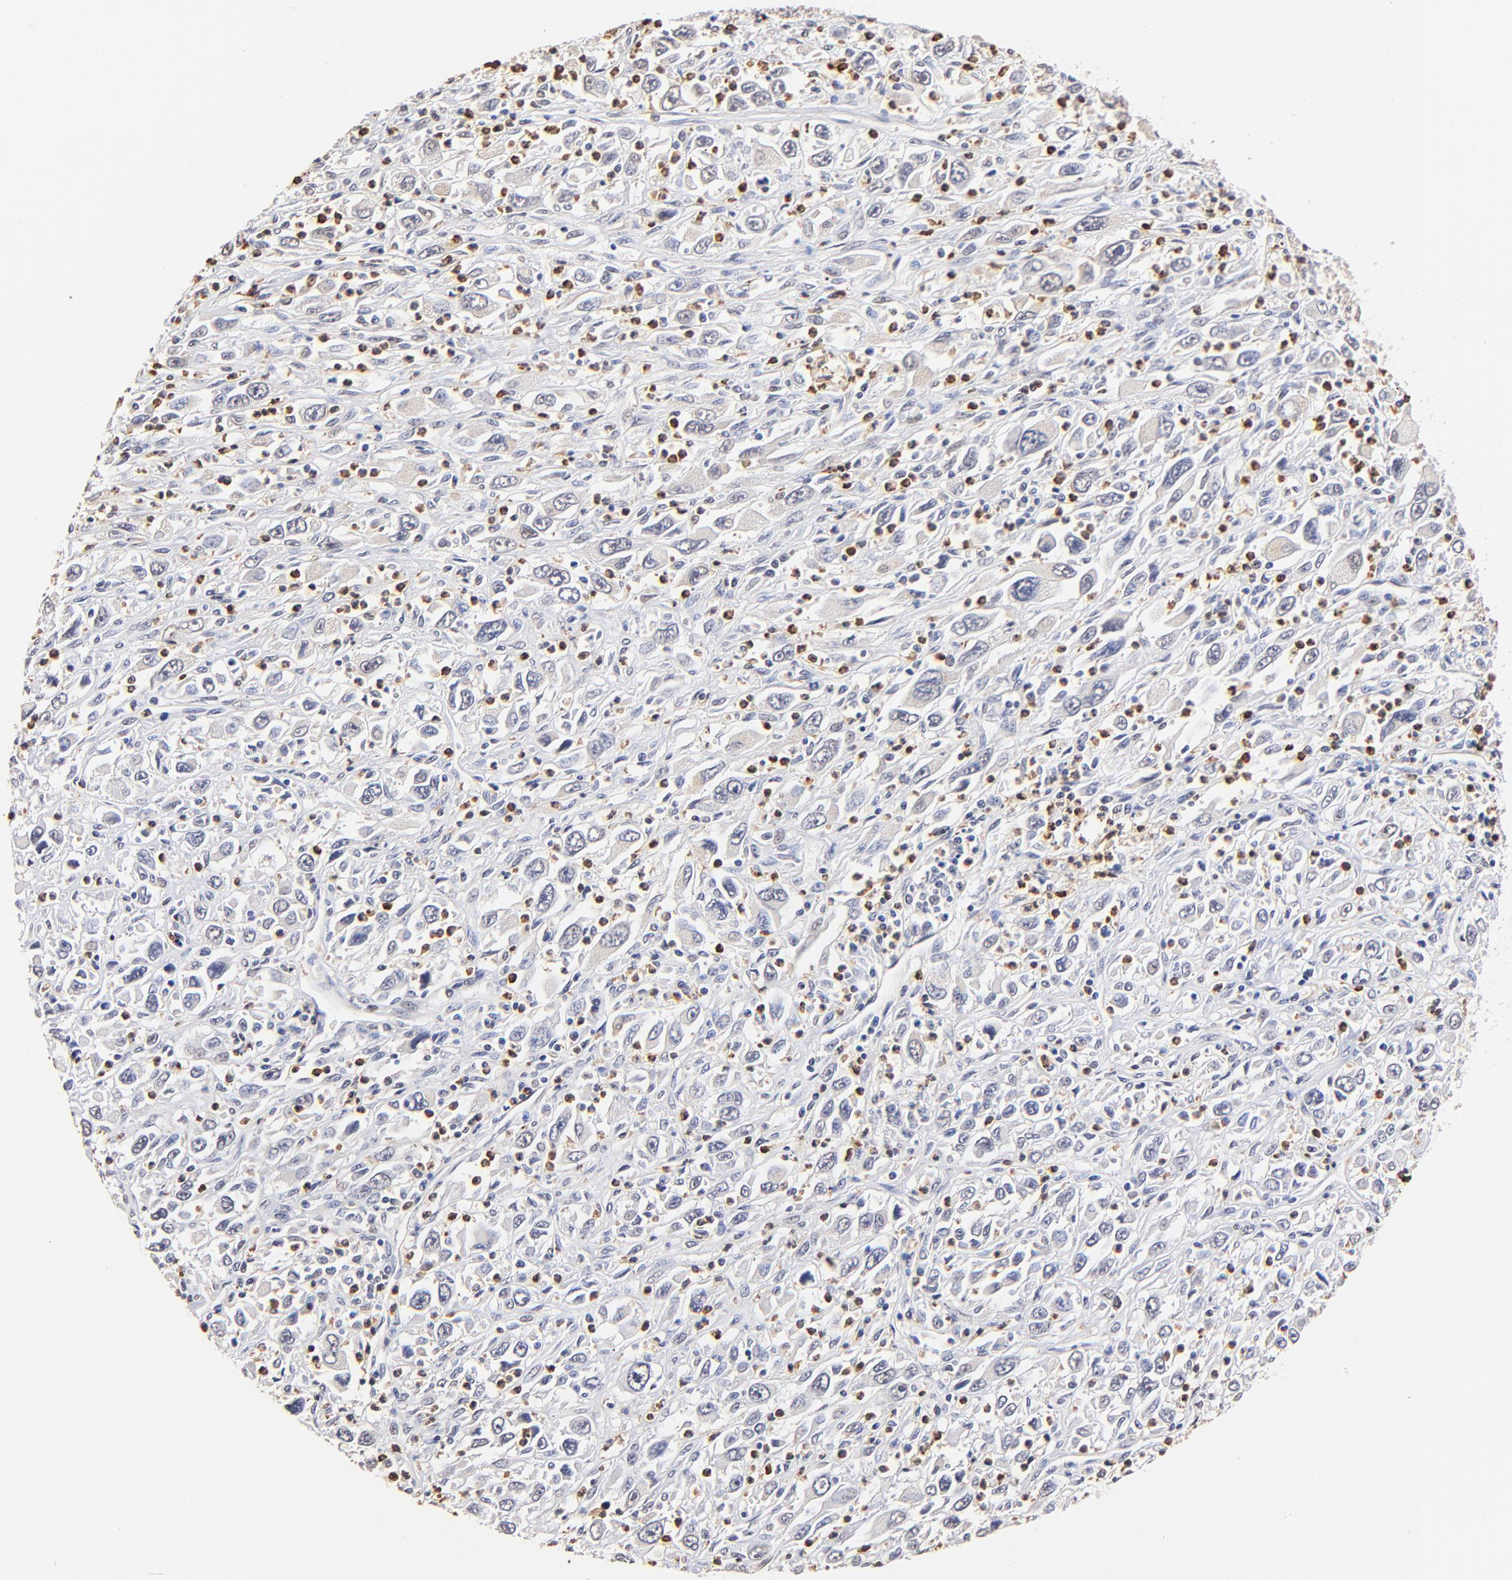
{"staining": {"intensity": "negative", "quantity": "none", "location": "none"}, "tissue": "melanoma", "cell_type": "Tumor cells", "image_type": "cancer", "snomed": [{"axis": "morphology", "description": "Malignant melanoma, Metastatic site"}, {"axis": "topography", "description": "Skin"}], "caption": "This is an IHC micrograph of malignant melanoma (metastatic site). There is no positivity in tumor cells.", "gene": "BBOF1", "patient": {"sex": "female", "age": 56}}